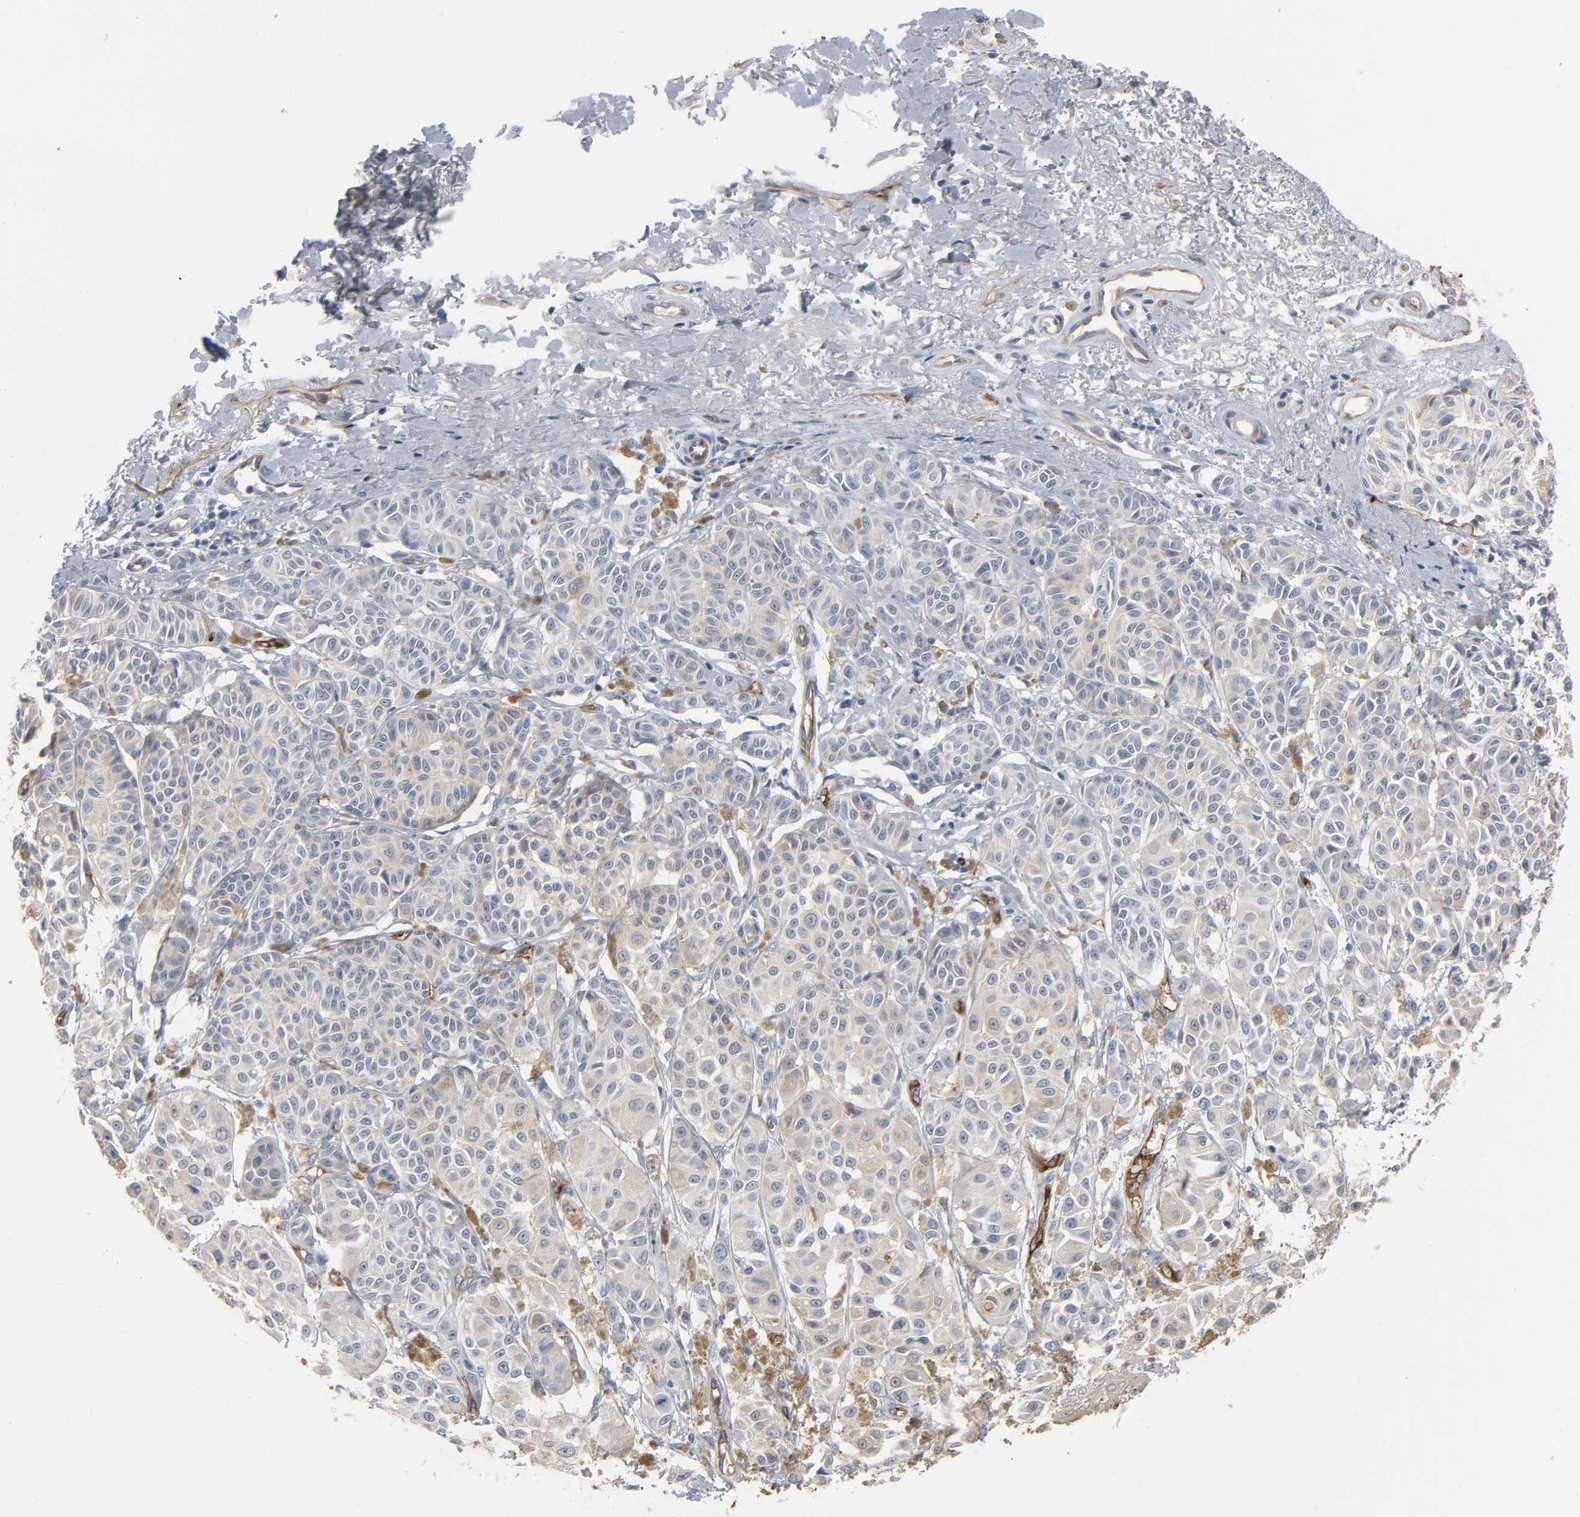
{"staining": {"intensity": "weak", "quantity": "25%-75%", "location": "cytoplasmic/membranous"}, "tissue": "melanoma", "cell_type": "Tumor cells", "image_type": "cancer", "snomed": [{"axis": "morphology", "description": "Malignant melanoma, NOS"}, {"axis": "topography", "description": "Skin"}], "caption": "DAB (3,3'-diaminobenzidine) immunohistochemical staining of human malignant melanoma reveals weak cytoplasmic/membranous protein staining in approximately 25%-75% of tumor cells.", "gene": "KDR", "patient": {"sex": "male", "age": 76}}